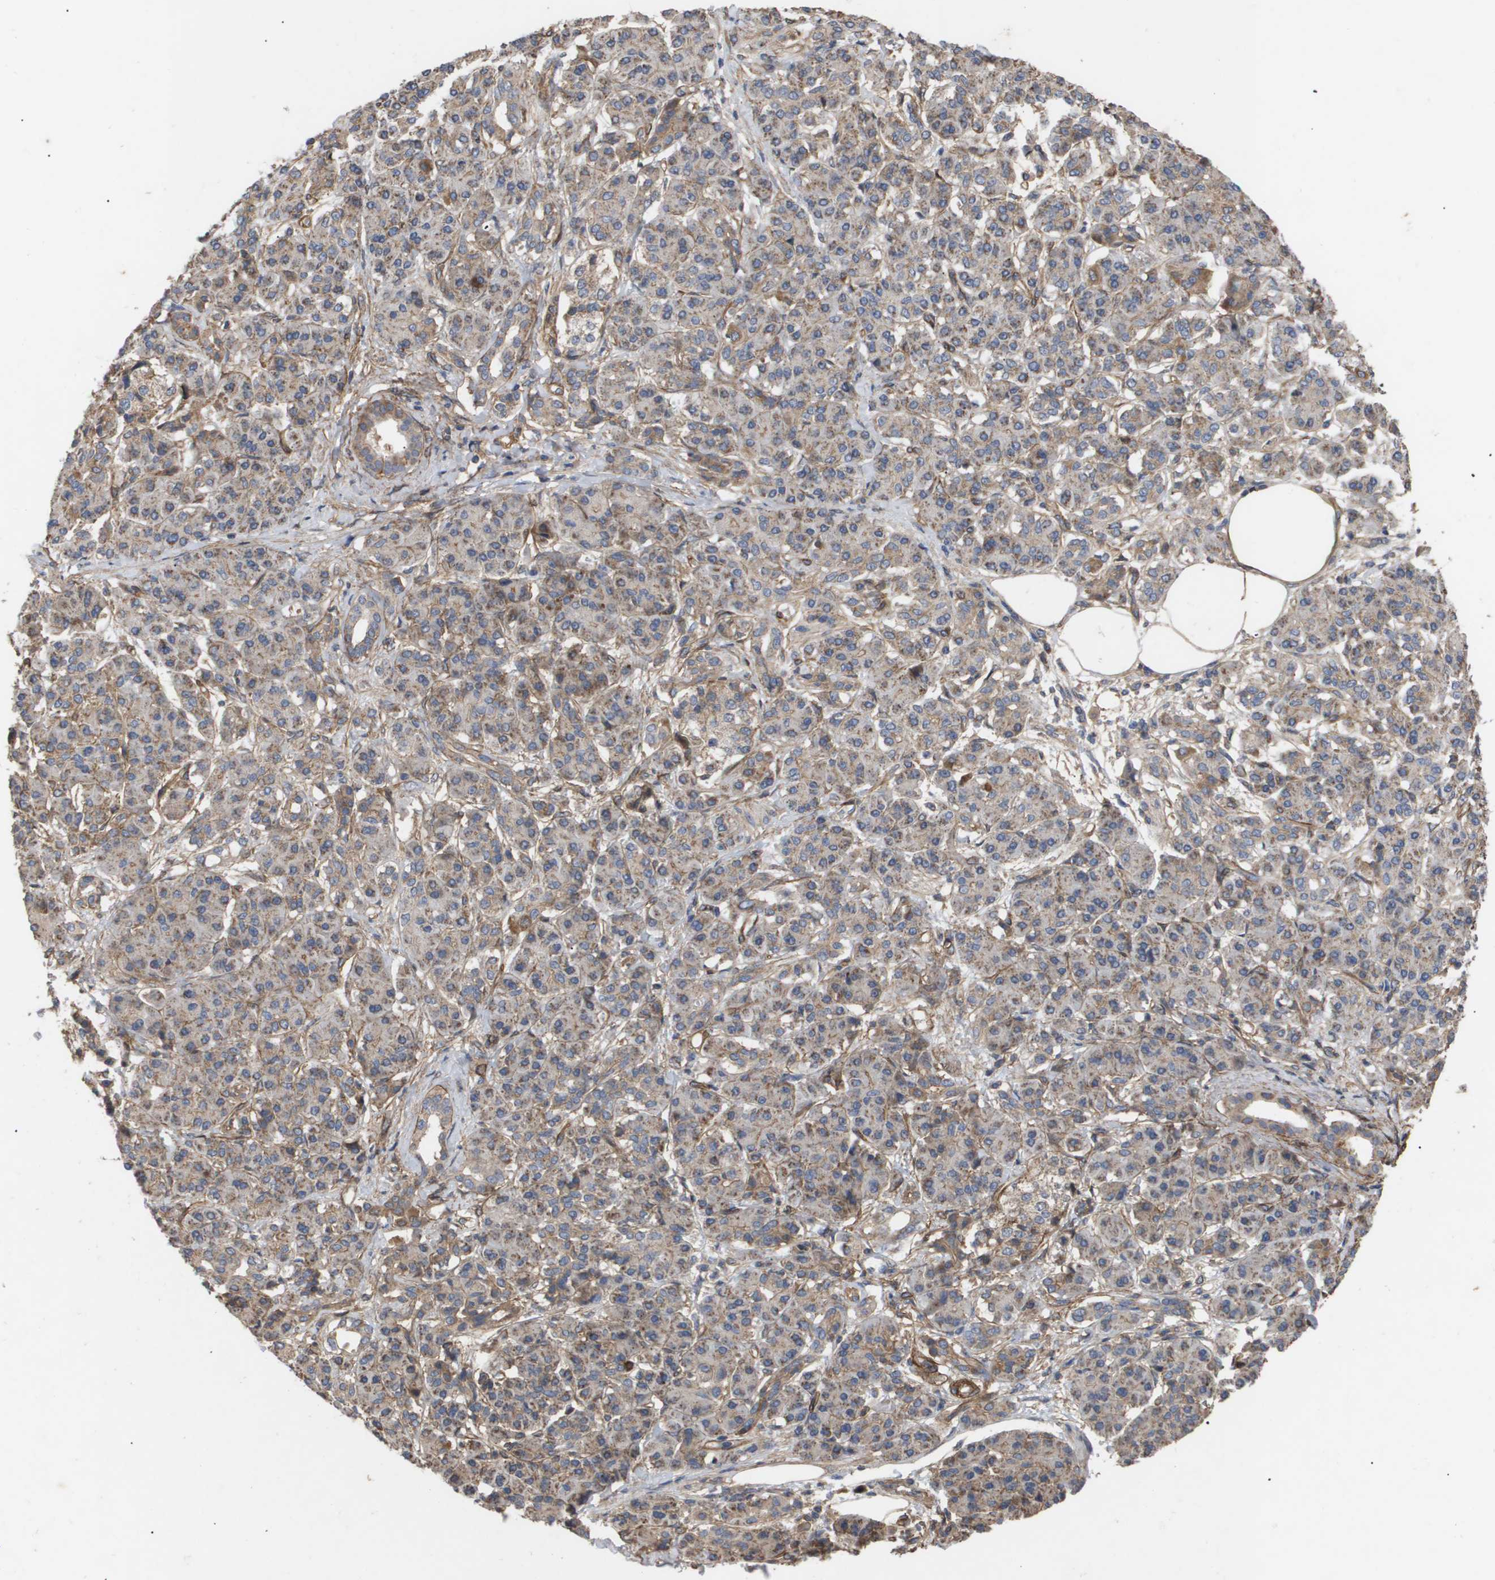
{"staining": {"intensity": "weak", "quantity": "25%-75%", "location": "cytoplasmic/membranous"}, "tissue": "pancreatic cancer", "cell_type": "Tumor cells", "image_type": "cancer", "snomed": [{"axis": "morphology", "description": "Adenocarcinoma, NOS"}, {"axis": "topography", "description": "Pancreas"}], "caption": "Immunohistochemical staining of human pancreatic adenocarcinoma exhibits low levels of weak cytoplasmic/membranous positivity in approximately 25%-75% of tumor cells. (DAB (3,3'-diaminobenzidine) = brown stain, brightfield microscopy at high magnification).", "gene": "TNS1", "patient": {"sex": "female", "age": 56}}